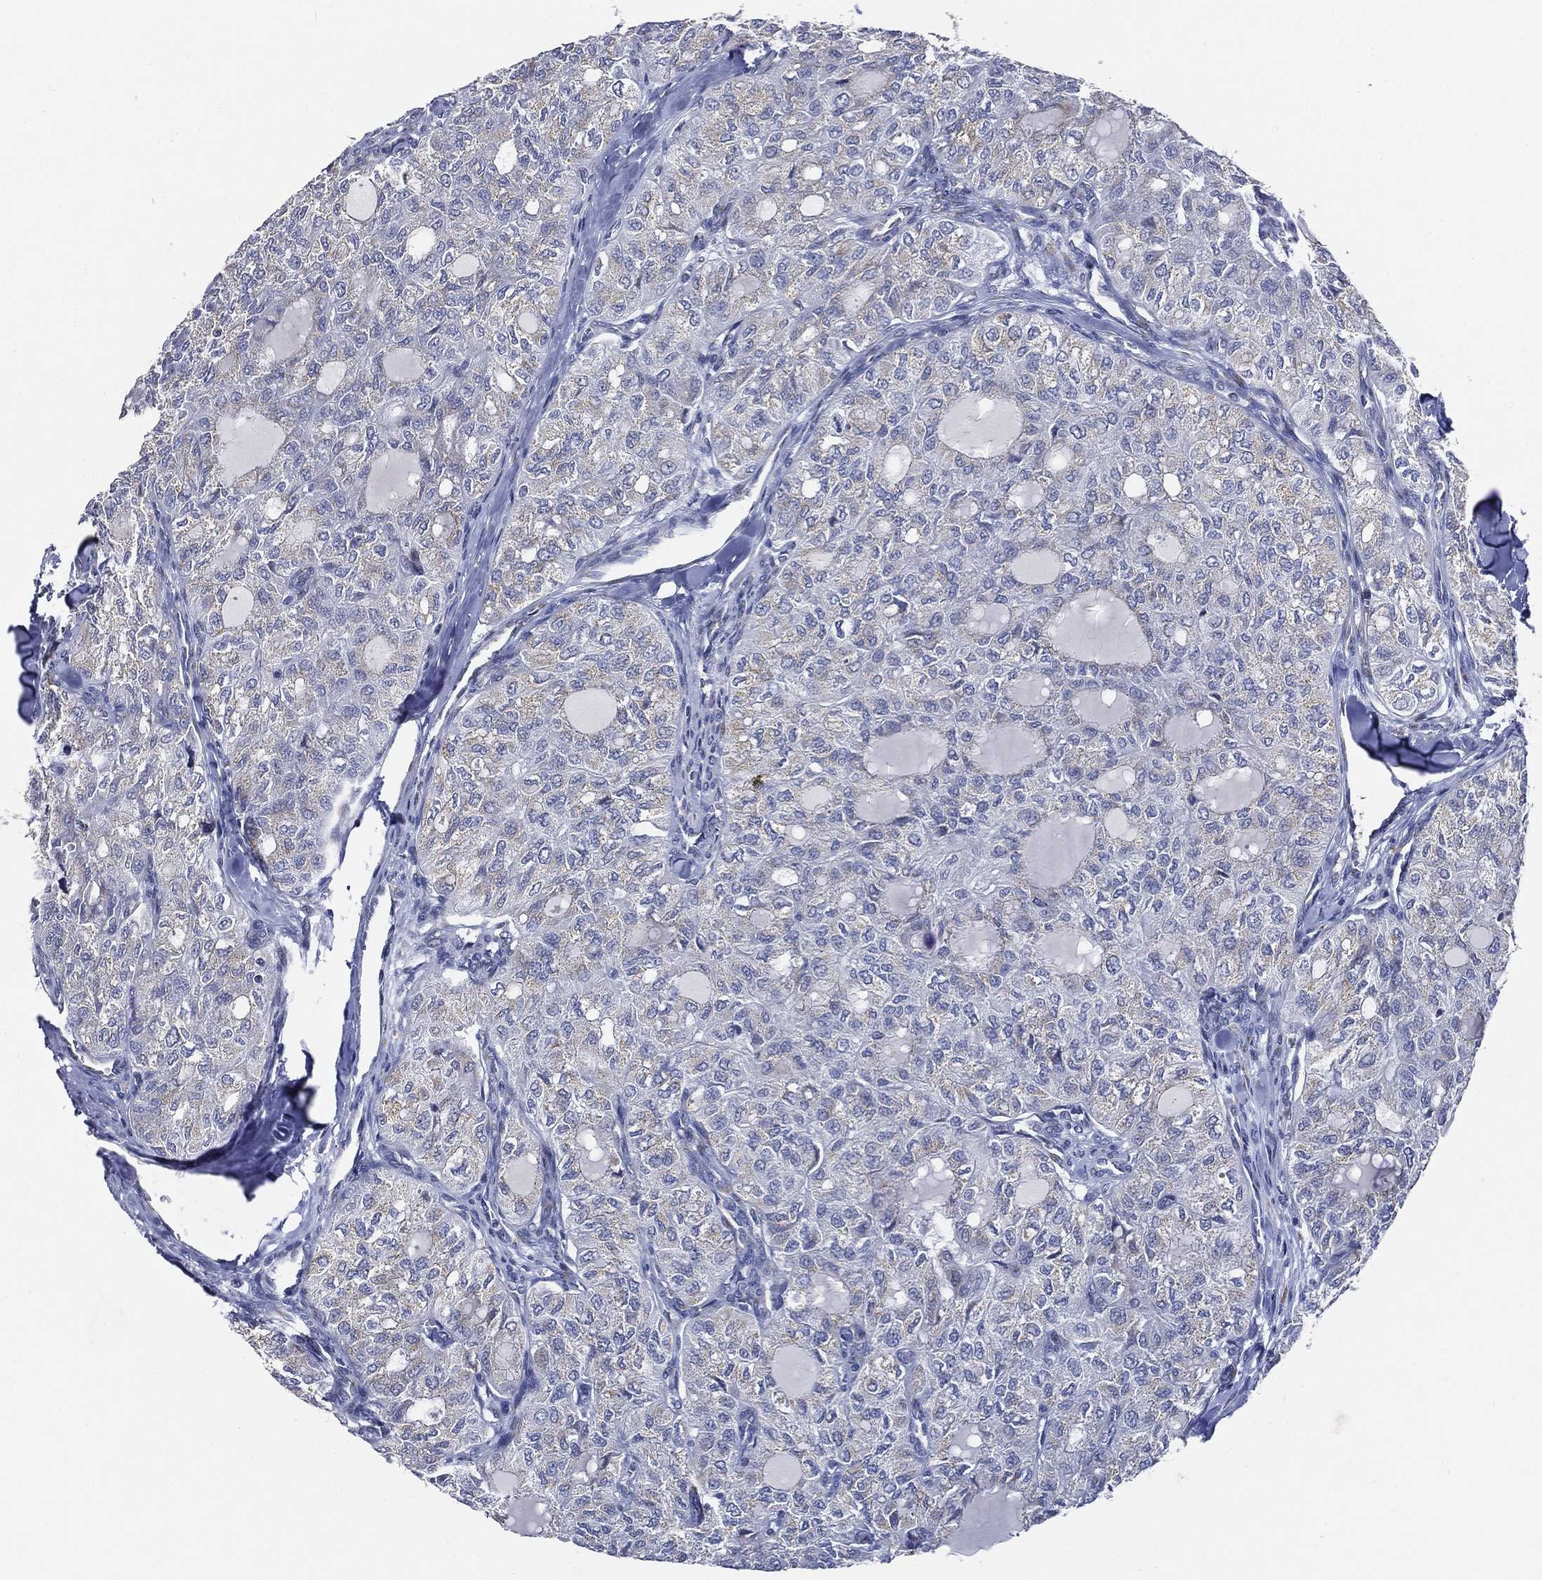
{"staining": {"intensity": "negative", "quantity": "none", "location": "none"}, "tissue": "thyroid cancer", "cell_type": "Tumor cells", "image_type": "cancer", "snomed": [{"axis": "morphology", "description": "Follicular adenoma carcinoma, NOS"}, {"axis": "topography", "description": "Thyroid gland"}], "caption": "This is an immunohistochemistry image of human thyroid follicular adenoma carcinoma. There is no positivity in tumor cells.", "gene": "TICAM1", "patient": {"sex": "male", "age": 75}}